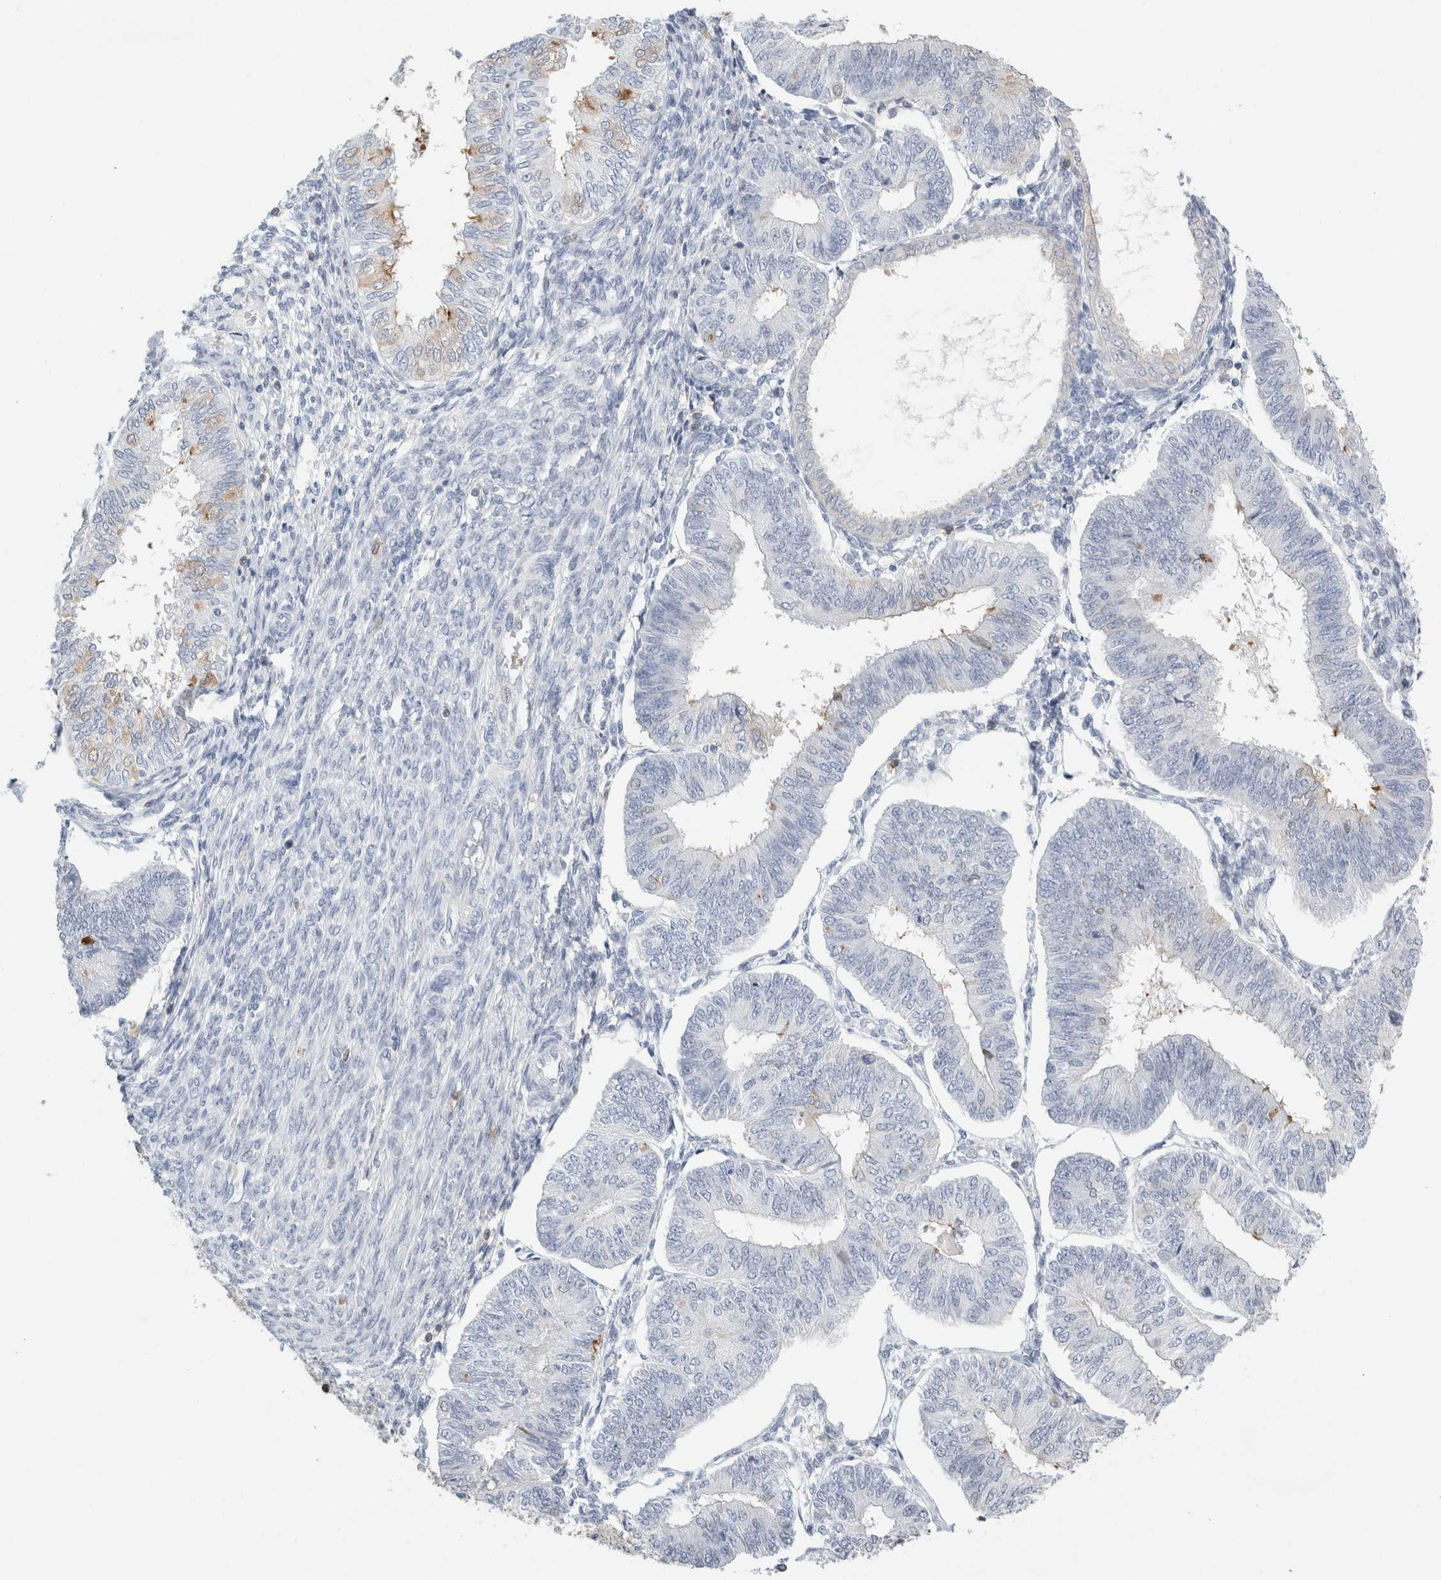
{"staining": {"intensity": "negative", "quantity": "none", "location": "none"}, "tissue": "endometrial cancer", "cell_type": "Tumor cells", "image_type": "cancer", "snomed": [{"axis": "morphology", "description": "Adenocarcinoma, NOS"}, {"axis": "topography", "description": "Endometrium"}], "caption": "DAB immunohistochemical staining of endometrial cancer (adenocarcinoma) demonstrates no significant expression in tumor cells.", "gene": "P2RY2", "patient": {"sex": "female", "age": 58}}